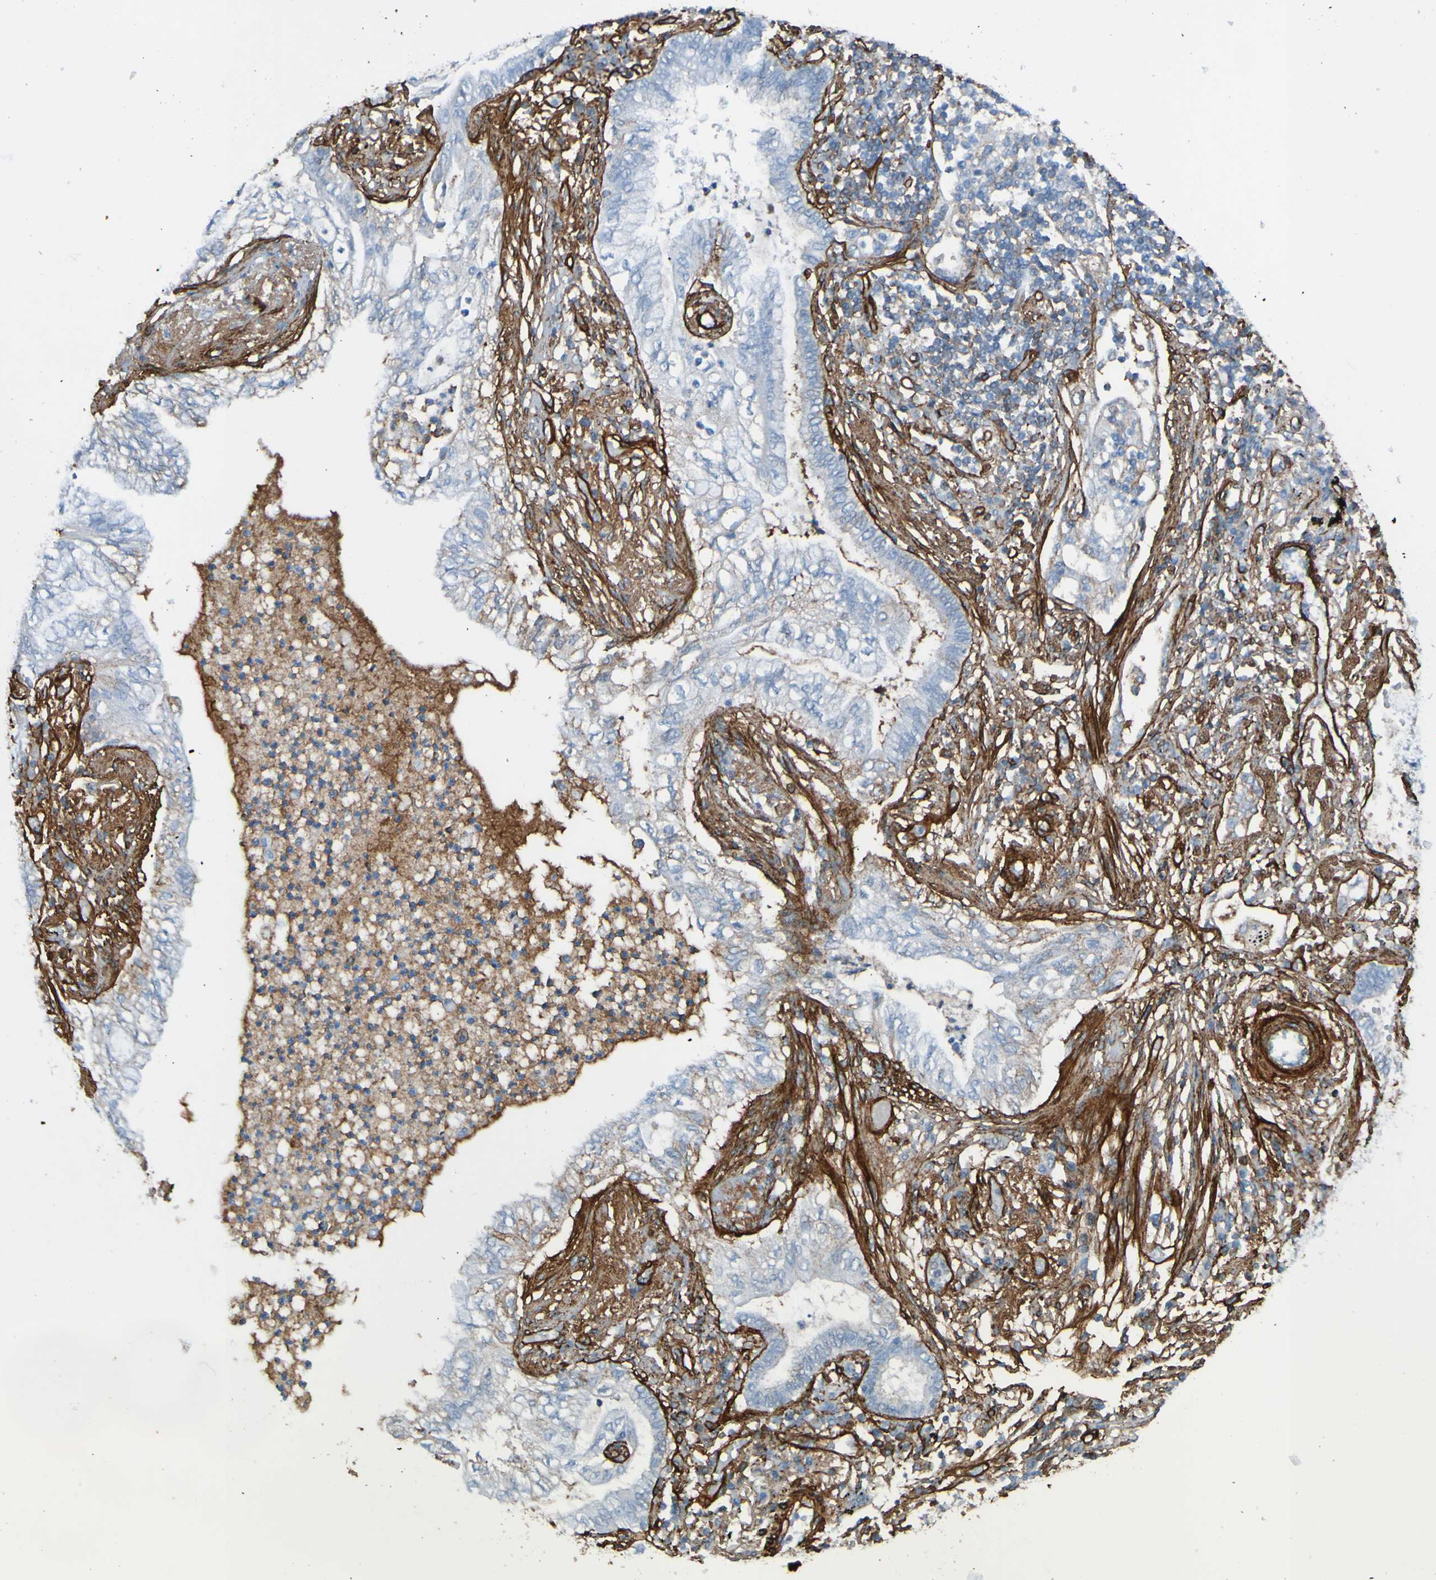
{"staining": {"intensity": "negative", "quantity": "none", "location": "none"}, "tissue": "lung cancer", "cell_type": "Tumor cells", "image_type": "cancer", "snomed": [{"axis": "morphology", "description": "Normal tissue, NOS"}, {"axis": "morphology", "description": "Adenocarcinoma, NOS"}, {"axis": "topography", "description": "Bronchus"}, {"axis": "topography", "description": "Lung"}], "caption": "Photomicrograph shows no protein expression in tumor cells of lung adenocarcinoma tissue.", "gene": "COL4A2", "patient": {"sex": "female", "age": 70}}